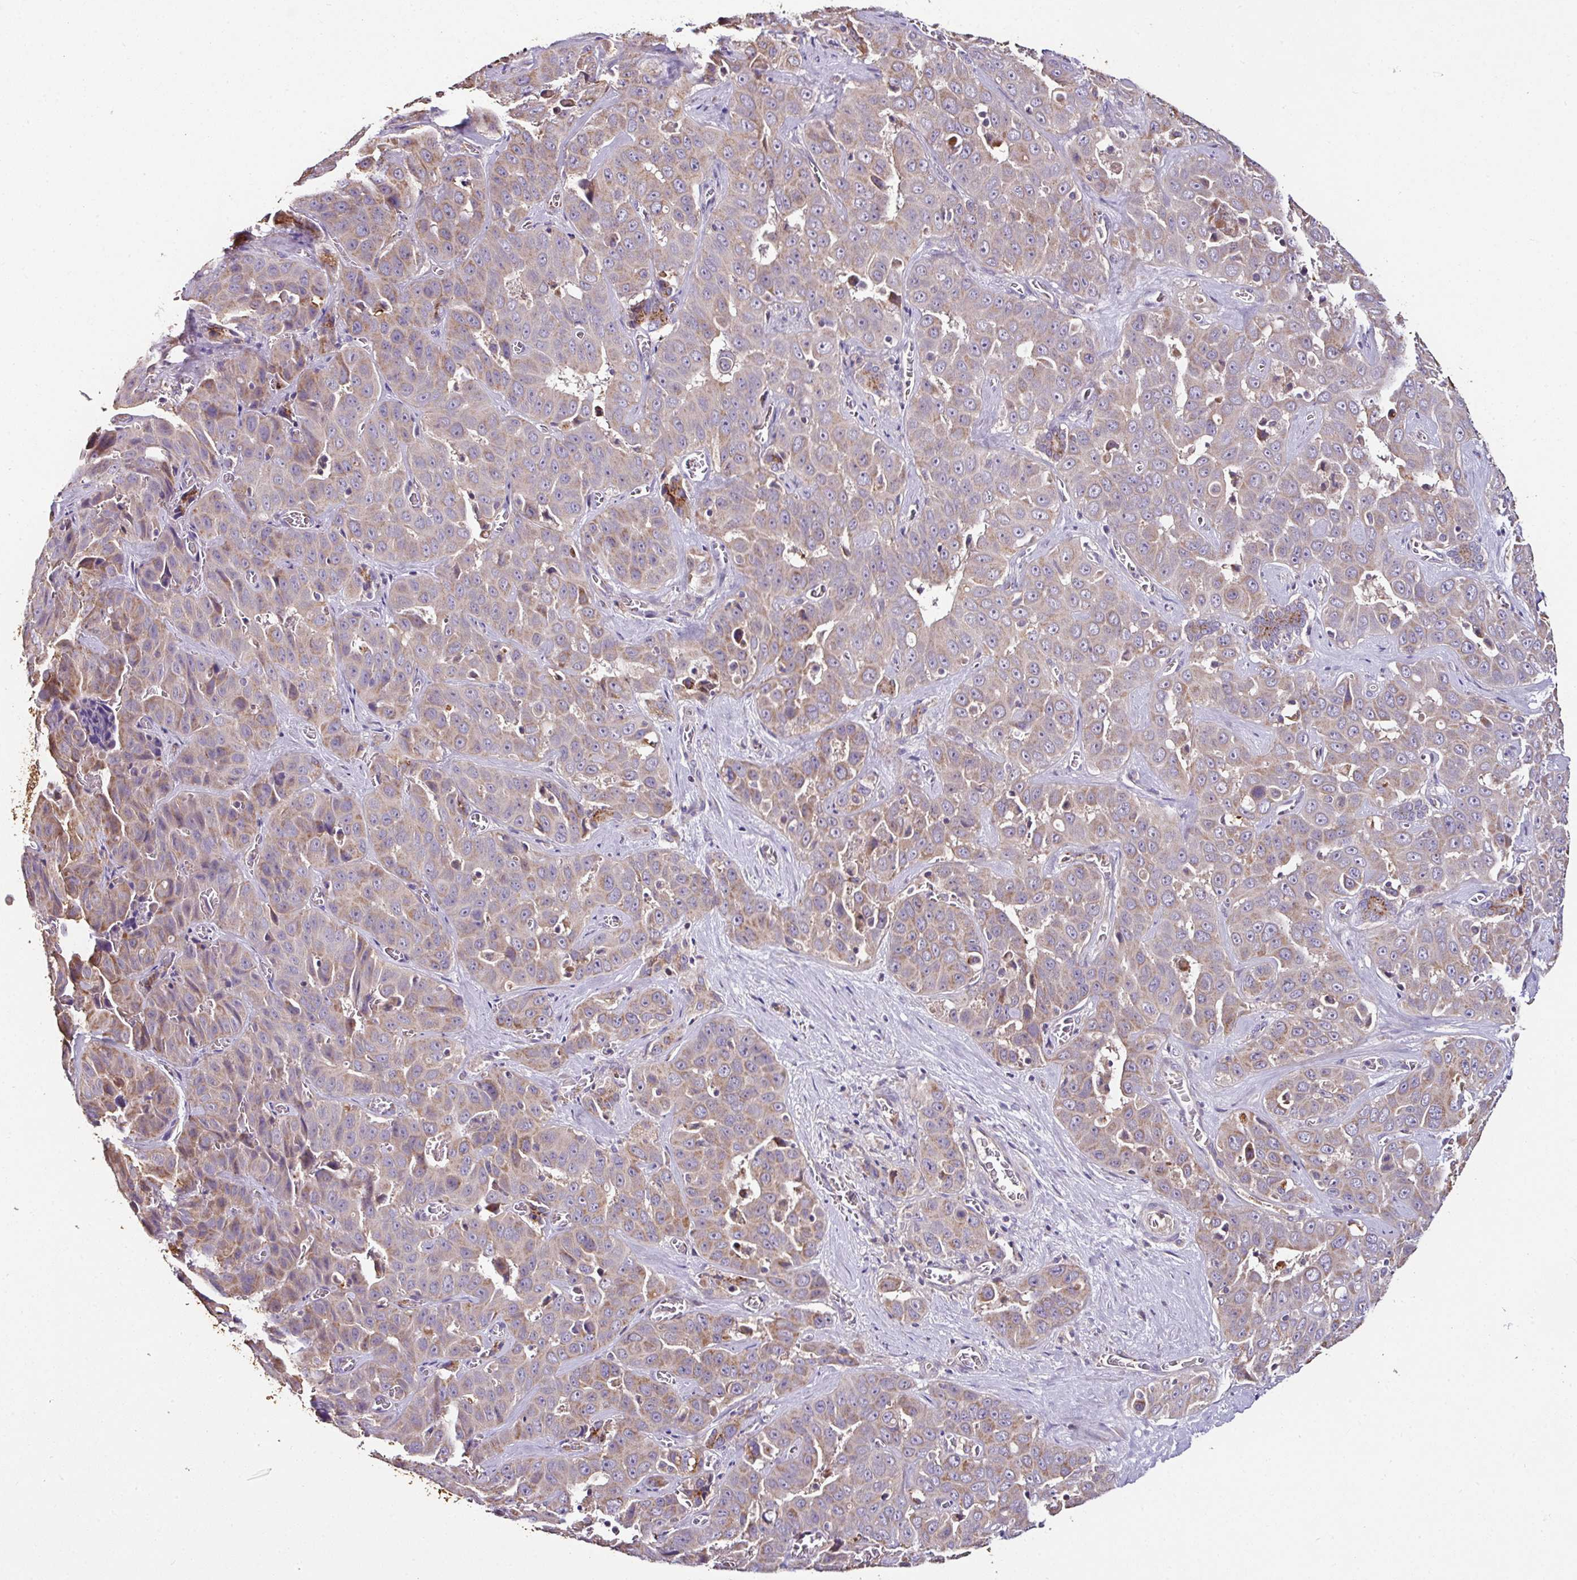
{"staining": {"intensity": "moderate", "quantity": ">75%", "location": "cytoplasmic/membranous"}, "tissue": "liver cancer", "cell_type": "Tumor cells", "image_type": "cancer", "snomed": [{"axis": "morphology", "description": "Cholangiocarcinoma"}, {"axis": "topography", "description": "Liver"}], "caption": "Tumor cells exhibit moderate cytoplasmic/membranous positivity in approximately >75% of cells in liver cancer. (Stains: DAB in brown, nuclei in blue, Microscopy: brightfield microscopy at high magnification).", "gene": "CPD", "patient": {"sex": "female", "age": 52}}